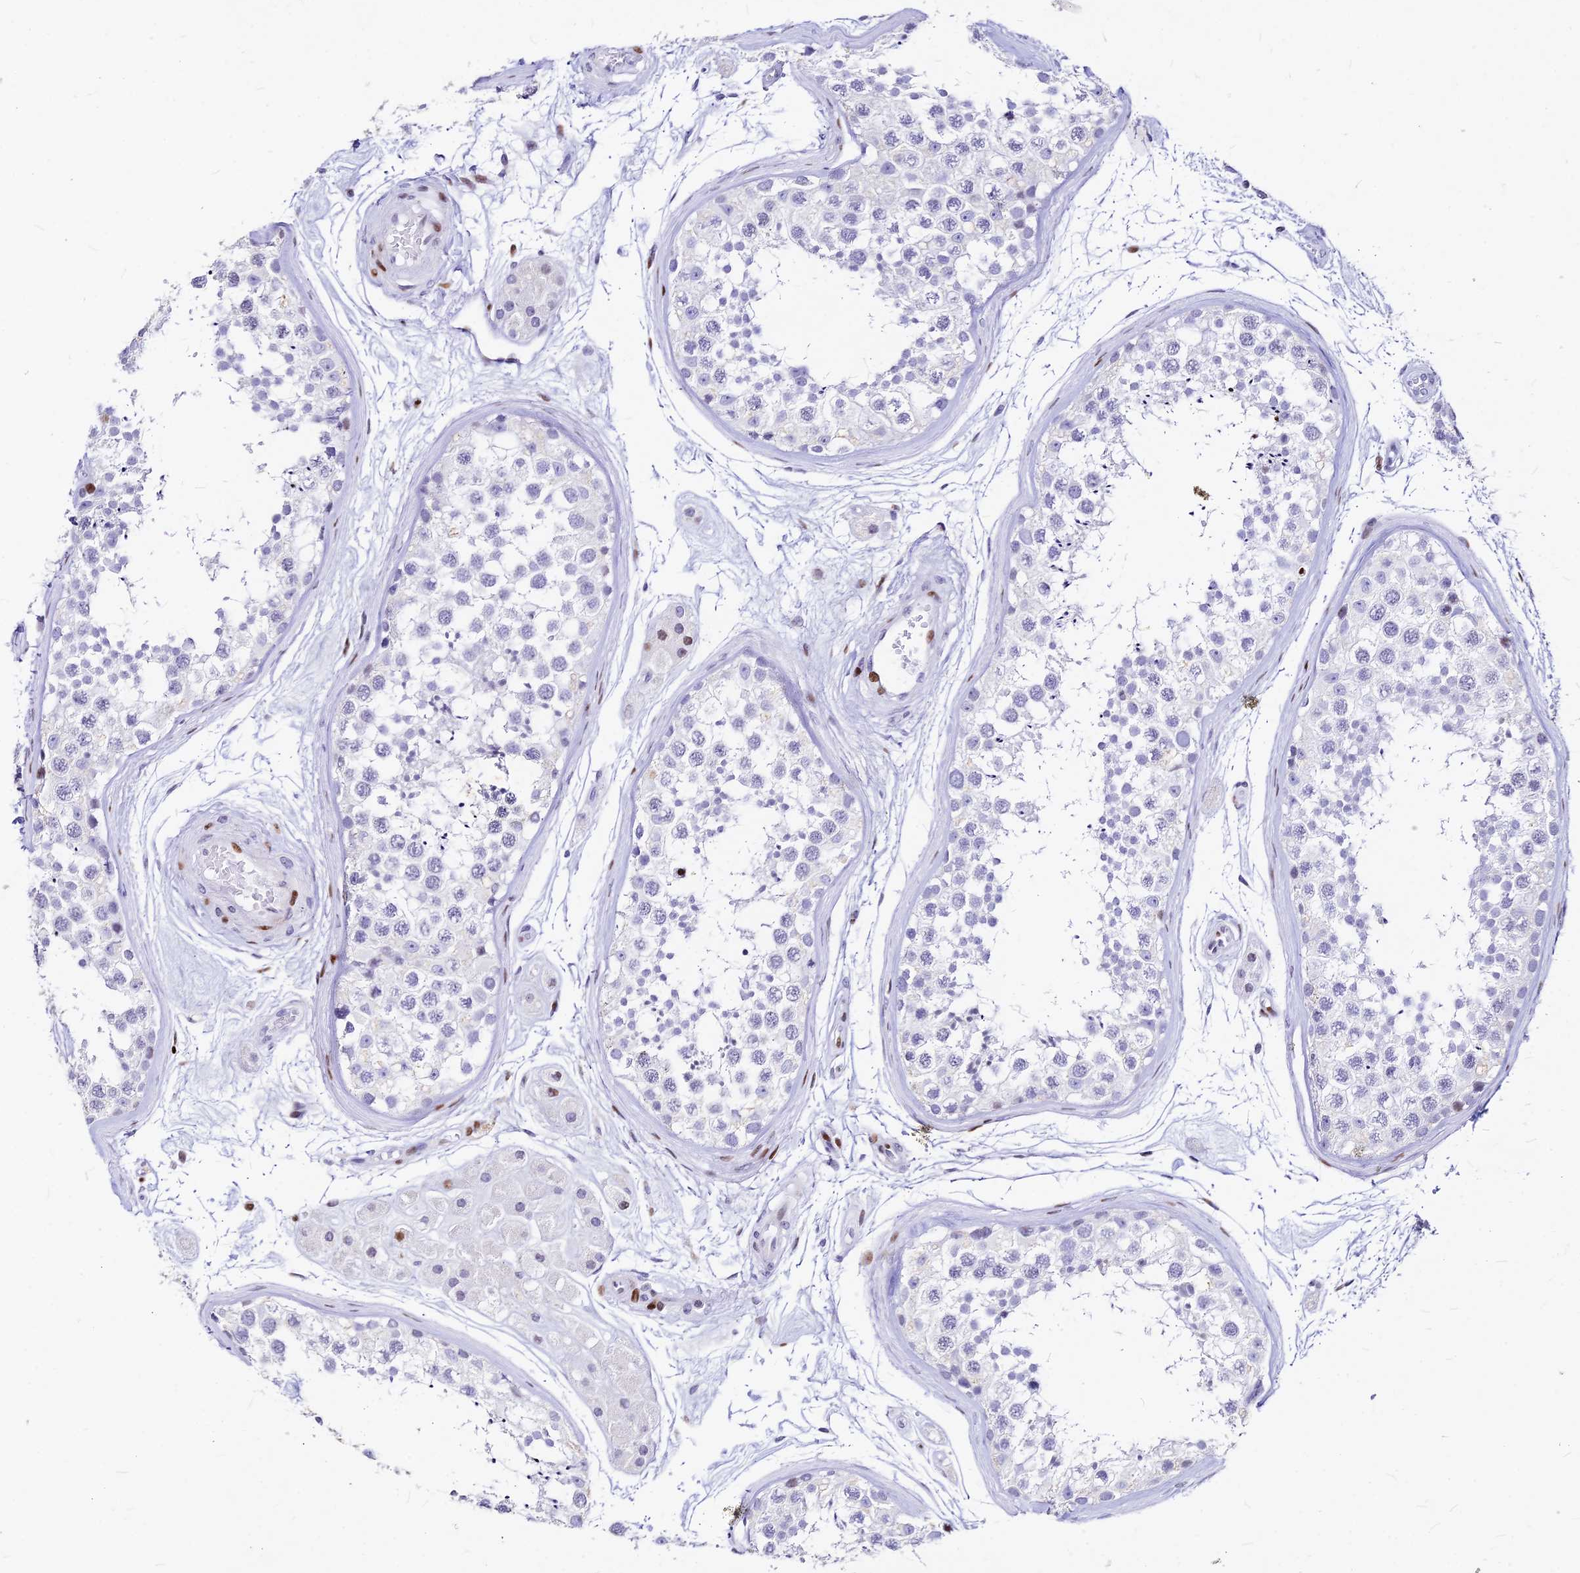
{"staining": {"intensity": "negative", "quantity": "none", "location": "none"}, "tissue": "testis", "cell_type": "Cells in seminiferous ducts", "image_type": "normal", "snomed": [{"axis": "morphology", "description": "Normal tissue, NOS"}, {"axis": "topography", "description": "Testis"}], "caption": "Immunohistochemistry (IHC) image of unremarkable human testis stained for a protein (brown), which shows no staining in cells in seminiferous ducts.", "gene": "PRPS1", "patient": {"sex": "male", "age": 56}}